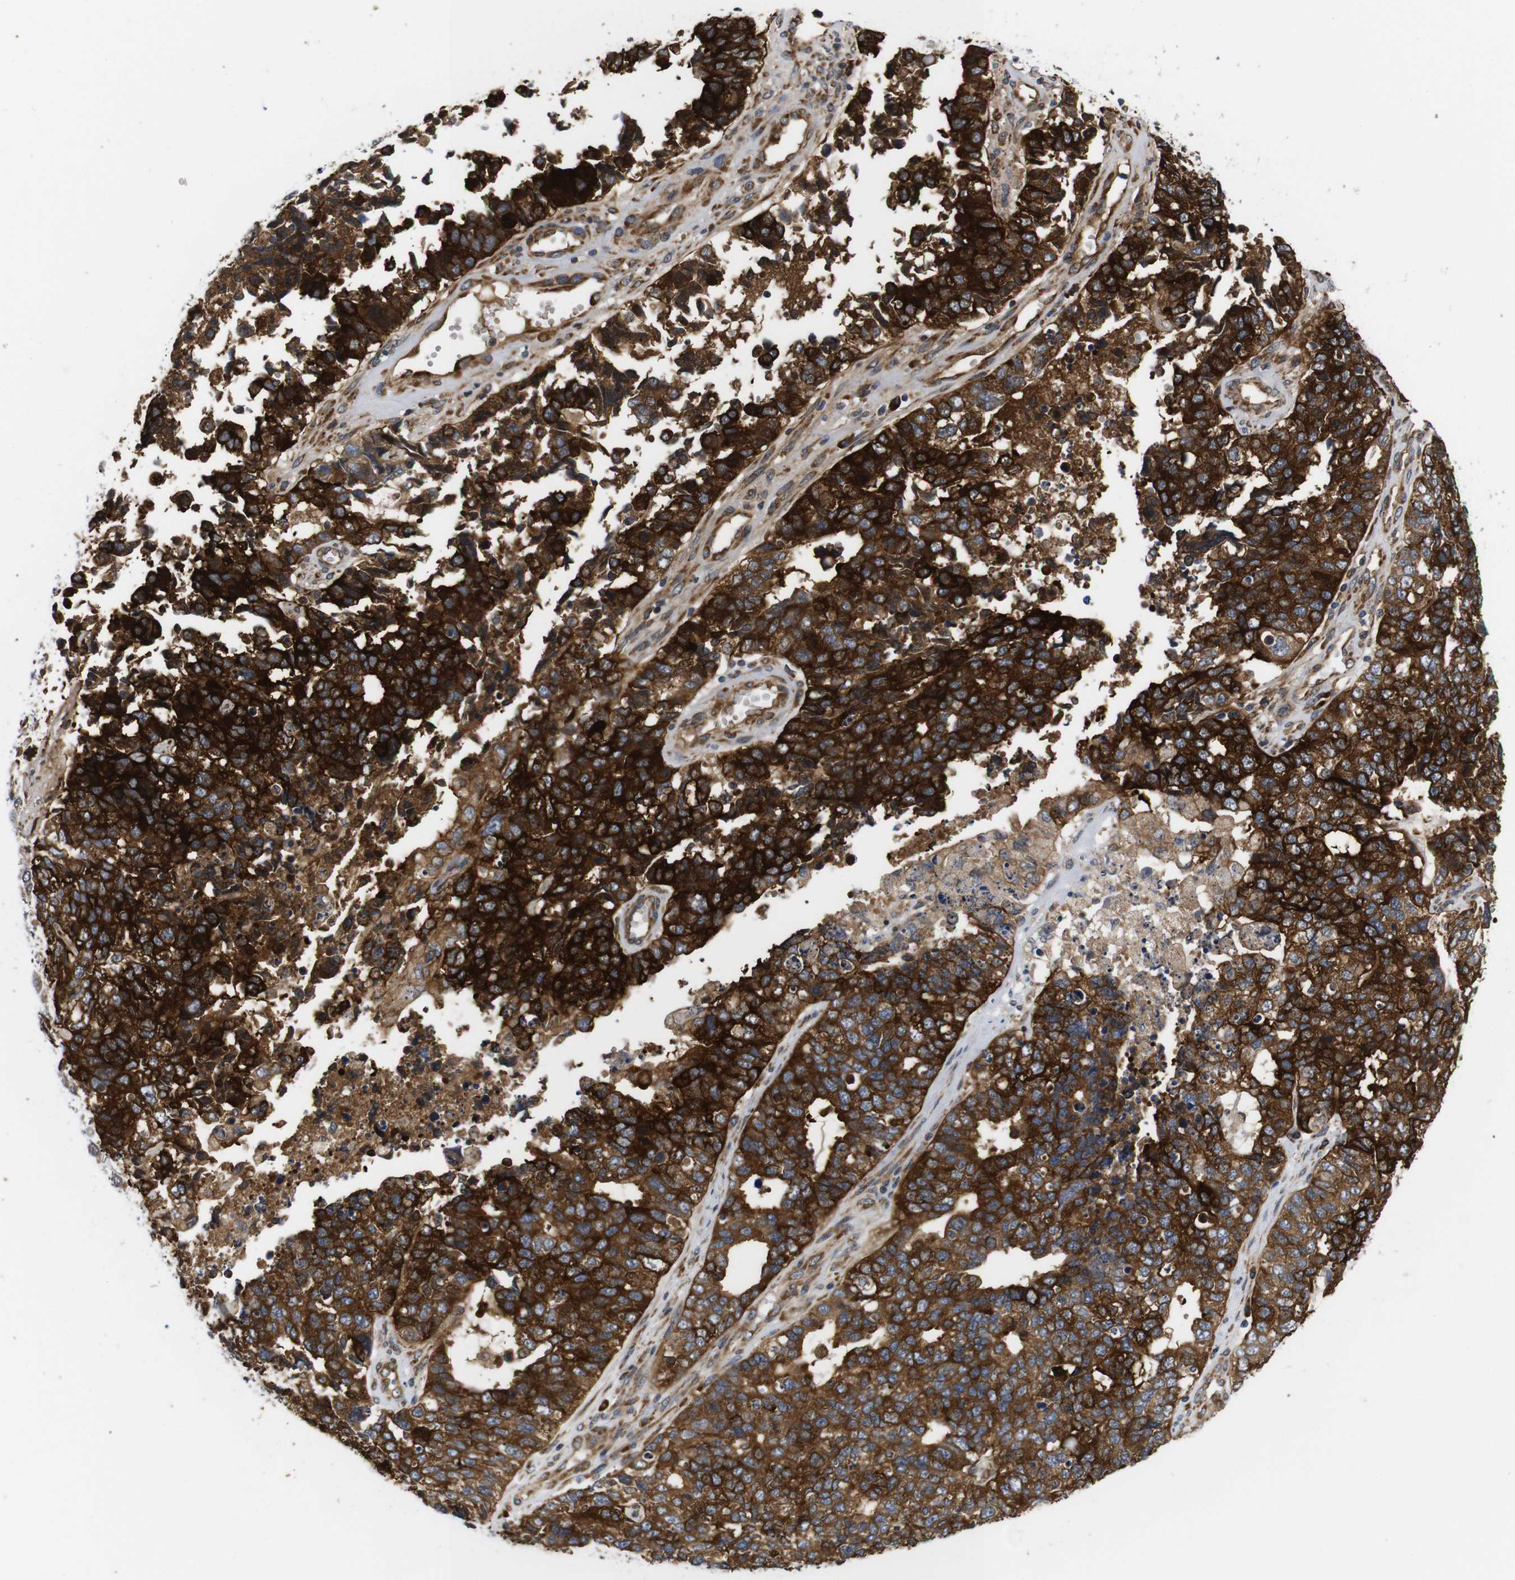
{"staining": {"intensity": "strong", "quantity": ">75%", "location": "cytoplasmic/membranous"}, "tissue": "cervical cancer", "cell_type": "Tumor cells", "image_type": "cancer", "snomed": [{"axis": "morphology", "description": "Squamous cell carcinoma, NOS"}, {"axis": "topography", "description": "Cervix"}], "caption": "Brown immunohistochemical staining in human cervical cancer (squamous cell carcinoma) reveals strong cytoplasmic/membranous staining in approximately >75% of tumor cells. (DAB (3,3'-diaminobenzidine) IHC, brown staining for protein, blue staining for nuclei).", "gene": "KANK4", "patient": {"sex": "female", "age": 63}}